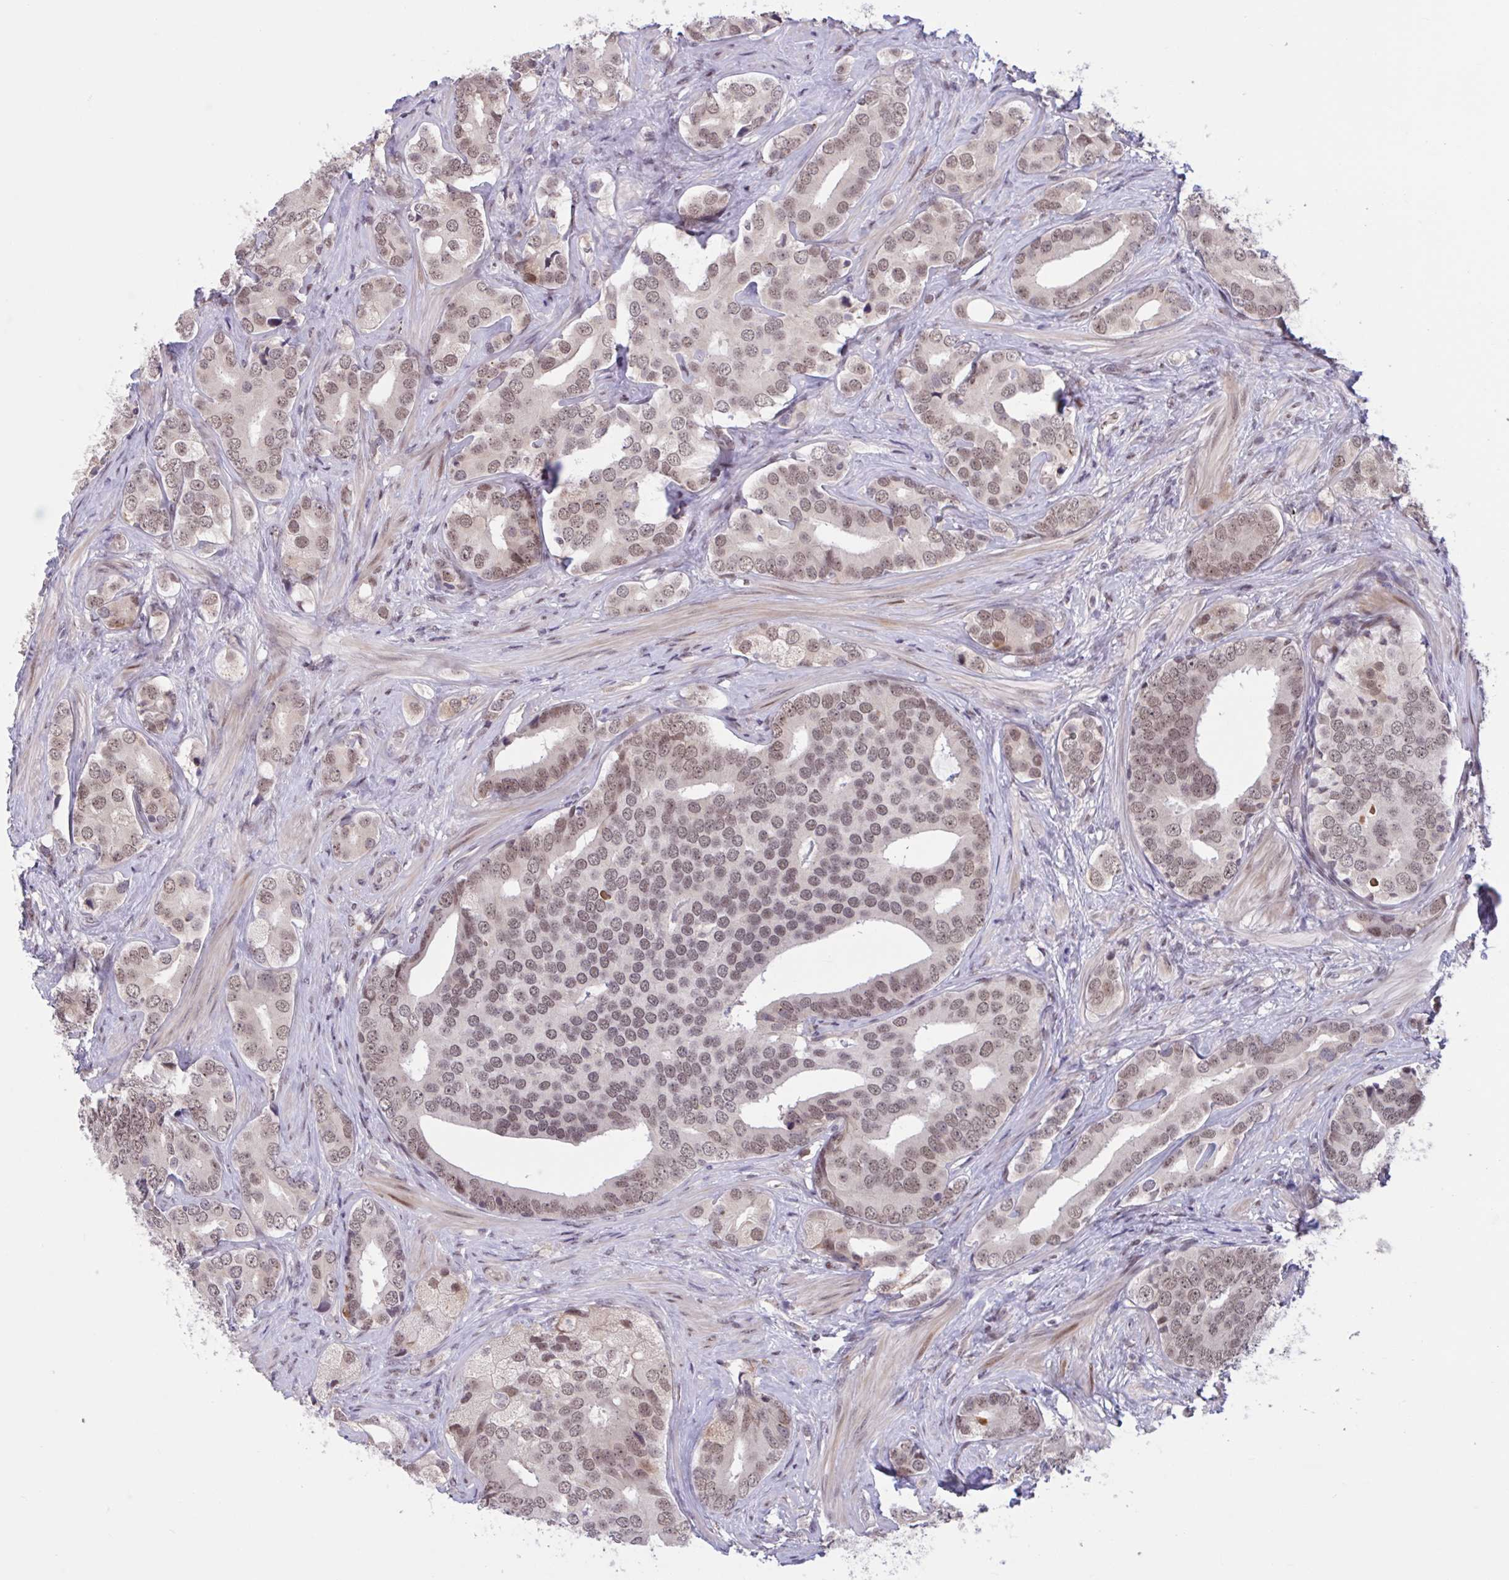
{"staining": {"intensity": "moderate", "quantity": "25%-75%", "location": "nuclear"}, "tissue": "prostate cancer", "cell_type": "Tumor cells", "image_type": "cancer", "snomed": [{"axis": "morphology", "description": "Adenocarcinoma, High grade"}, {"axis": "topography", "description": "Prostate"}], "caption": "There is medium levels of moderate nuclear staining in tumor cells of prostate cancer (adenocarcinoma (high-grade)), as demonstrated by immunohistochemical staining (brown color).", "gene": "ZNF414", "patient": {"sex": "male", "age": 62}}